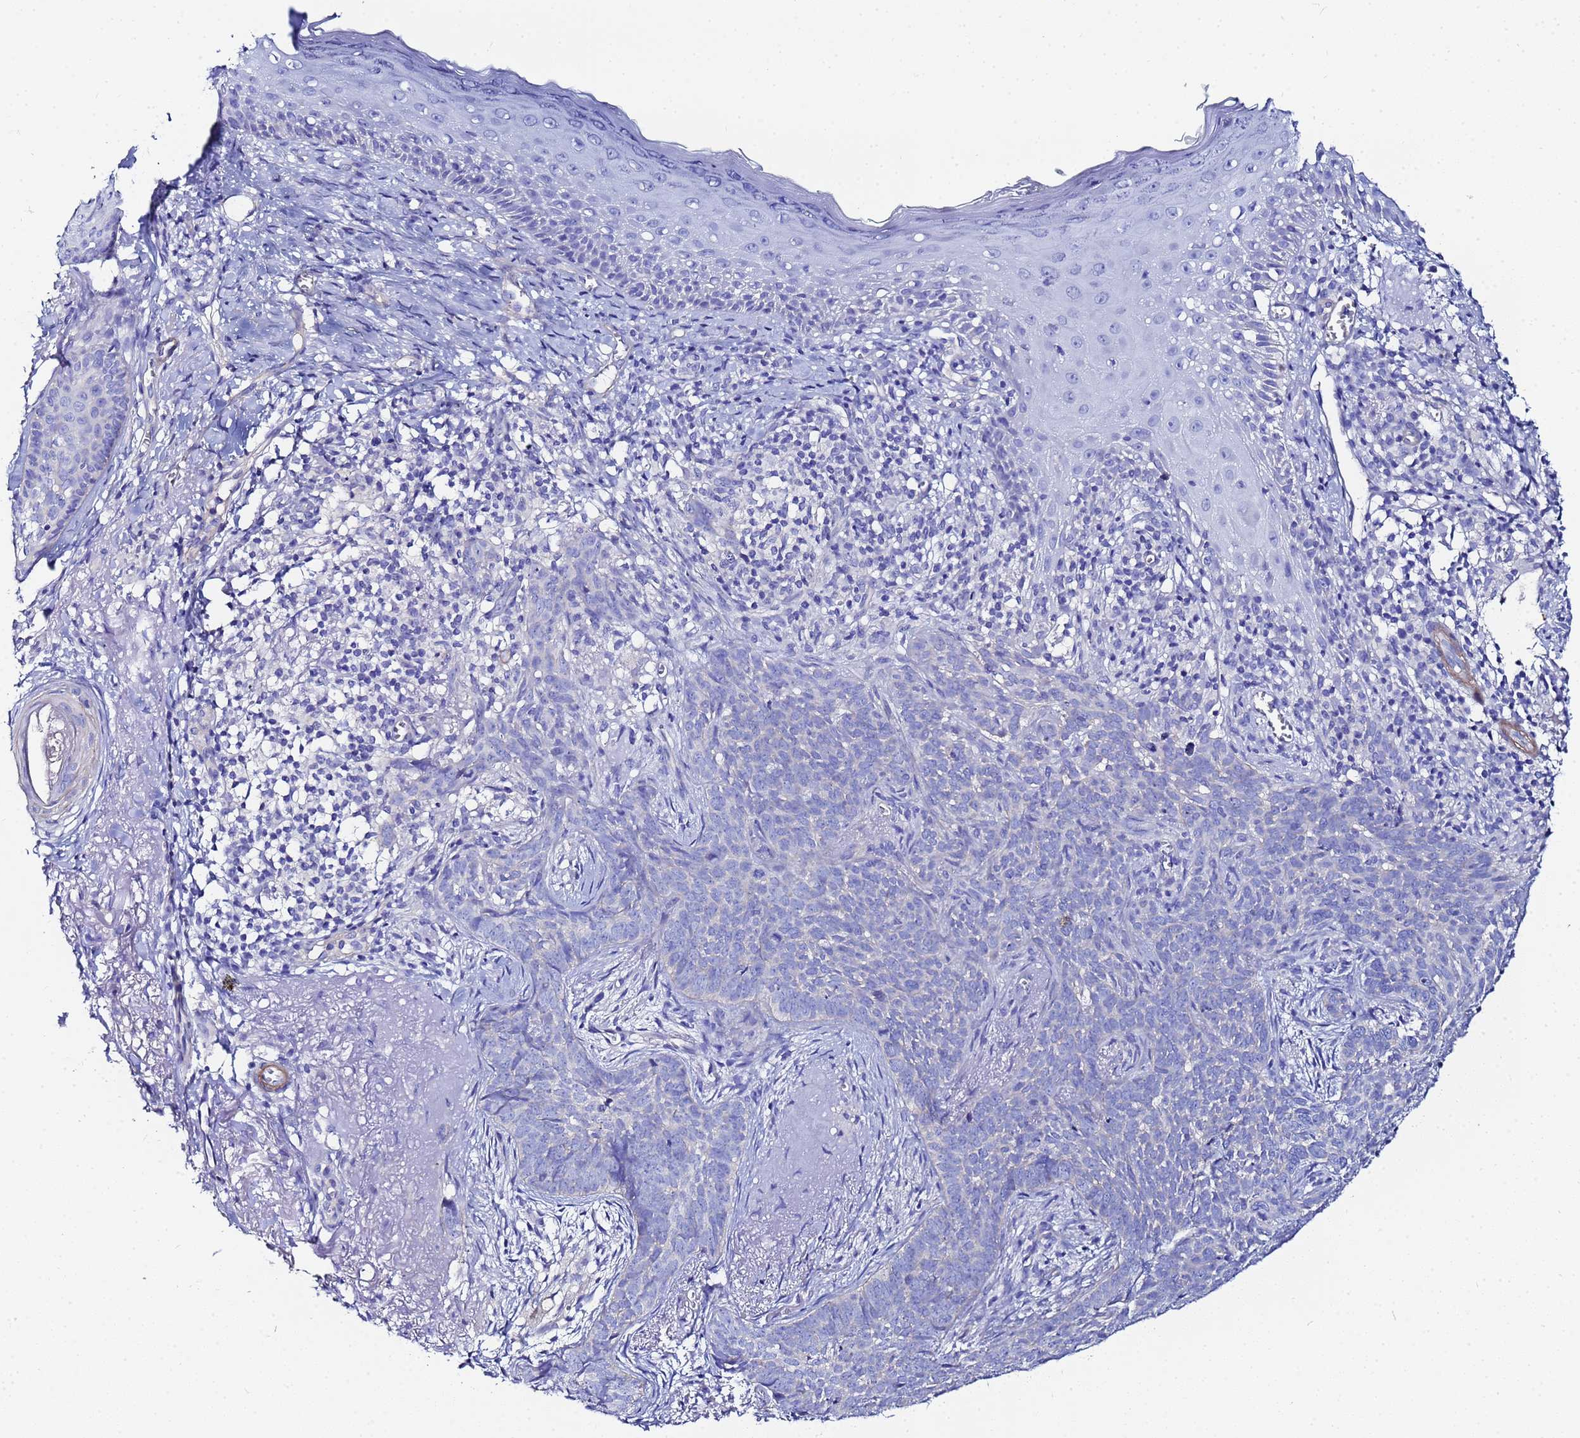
{"staining": {"intensity": "negative", "quantity": "none", "location": "none"}, "tissue": "skin cancer", "cell_type": "Tumor cells", "image_type": "cancer", "snomed": [{"axis": "morphology", "description": "Basal cell carcinoma"}, {"axis": "topography", "description": "Skin"}], "caption": "The image exhibits no staining of tumor cells in skin cancer (basal cell carcinoma).", "gene": "RAB39B", "patient": {"sex": "female", "age": 76}}